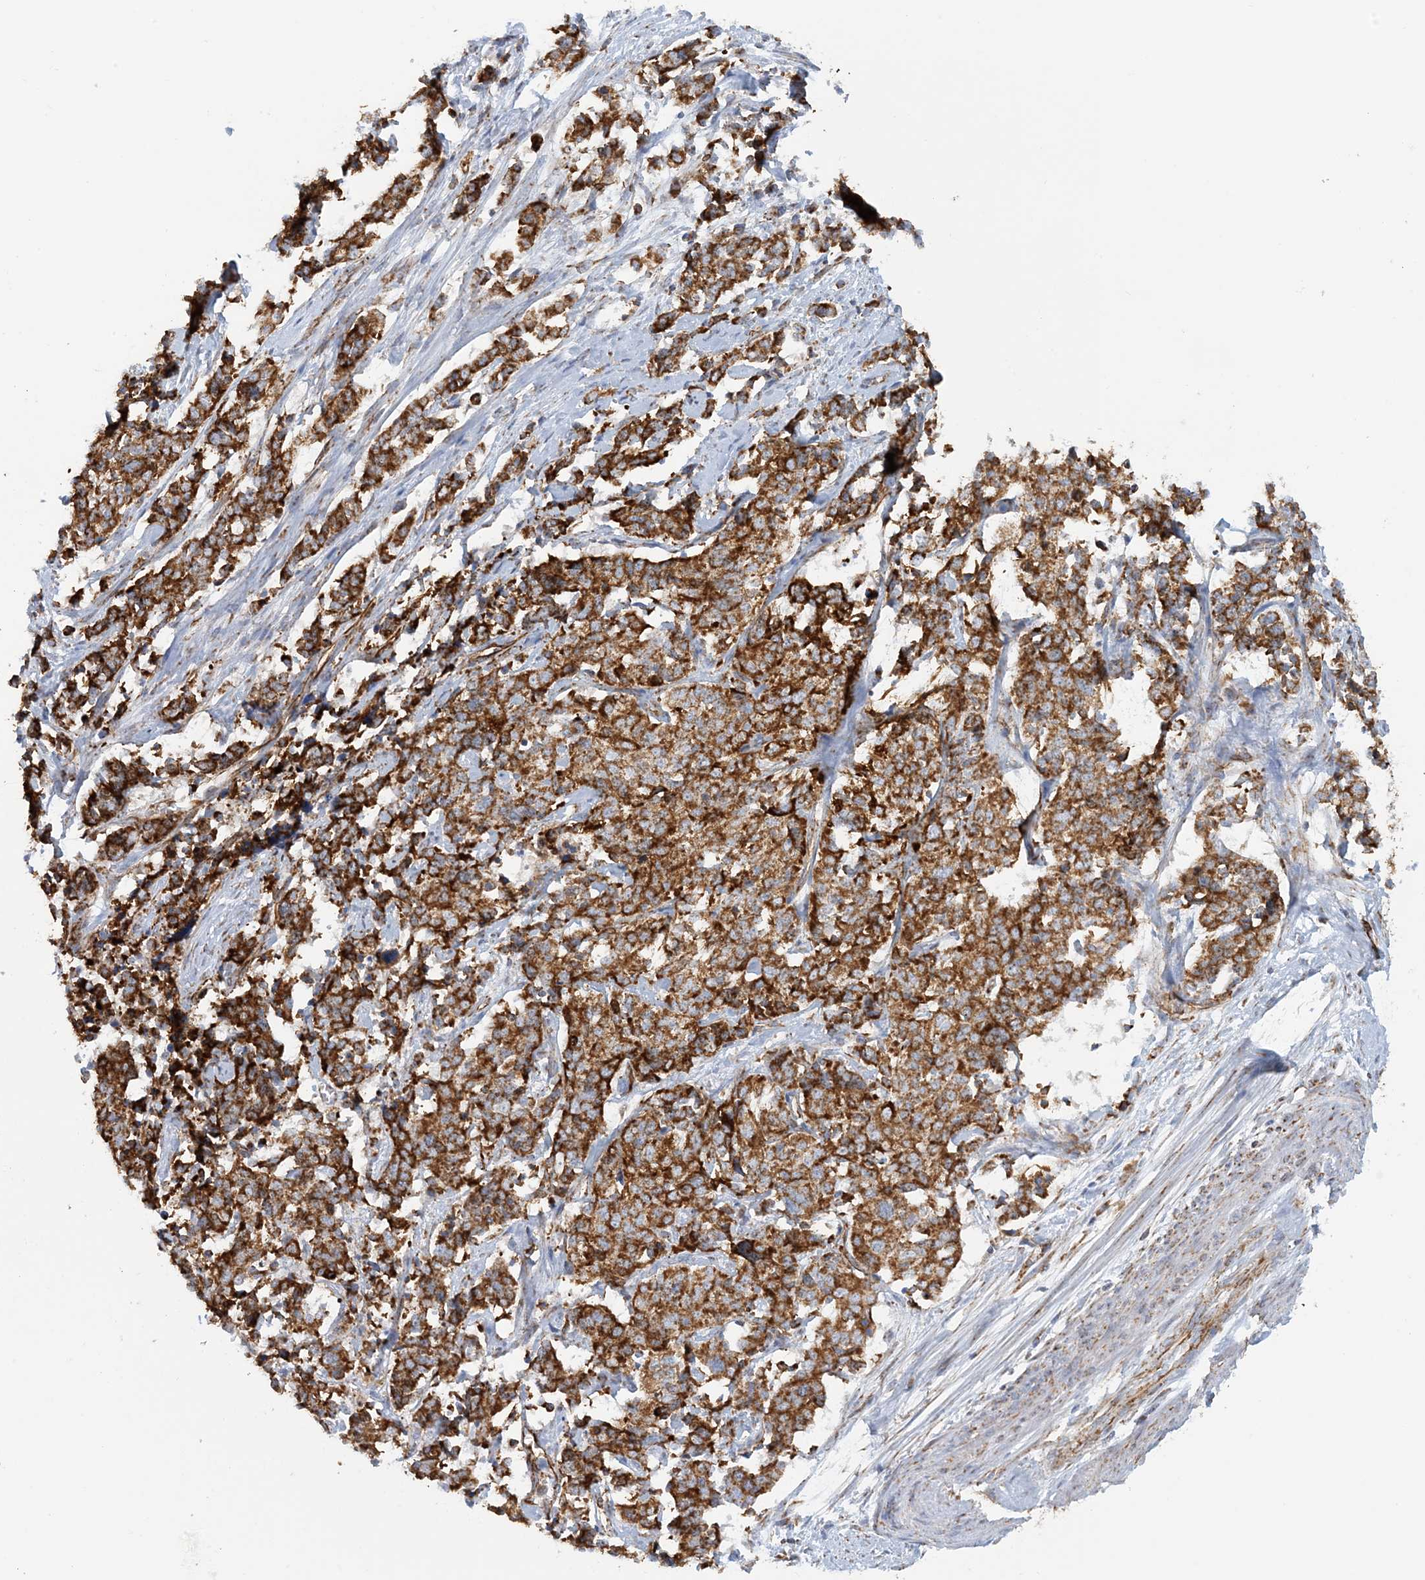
{"staining": {"intensity": "strong", "quantity": ">75%", "location": "cytoplasmic/membranous"}, "tissue": "cervical cancer", "cell_type": "Tumor cells", "image_type": "cancer", "snomed": [{"axis": "morphology", "description": "Normal tissue, NOS"}, {"axis": "morphology", "description": "Squamous cell carcinoma, NOS"}, {"axis": "topography", "description": "Cervix"}], "caption": "Immunohistochemical staining of human squamous cell carcinoma (cervical) displays high levels of strong cytoplasmic/membranous protein positivity in about >75% of tumor cells.", "gene": "COA3", "patient": {"sex": "female", "age": 35}}